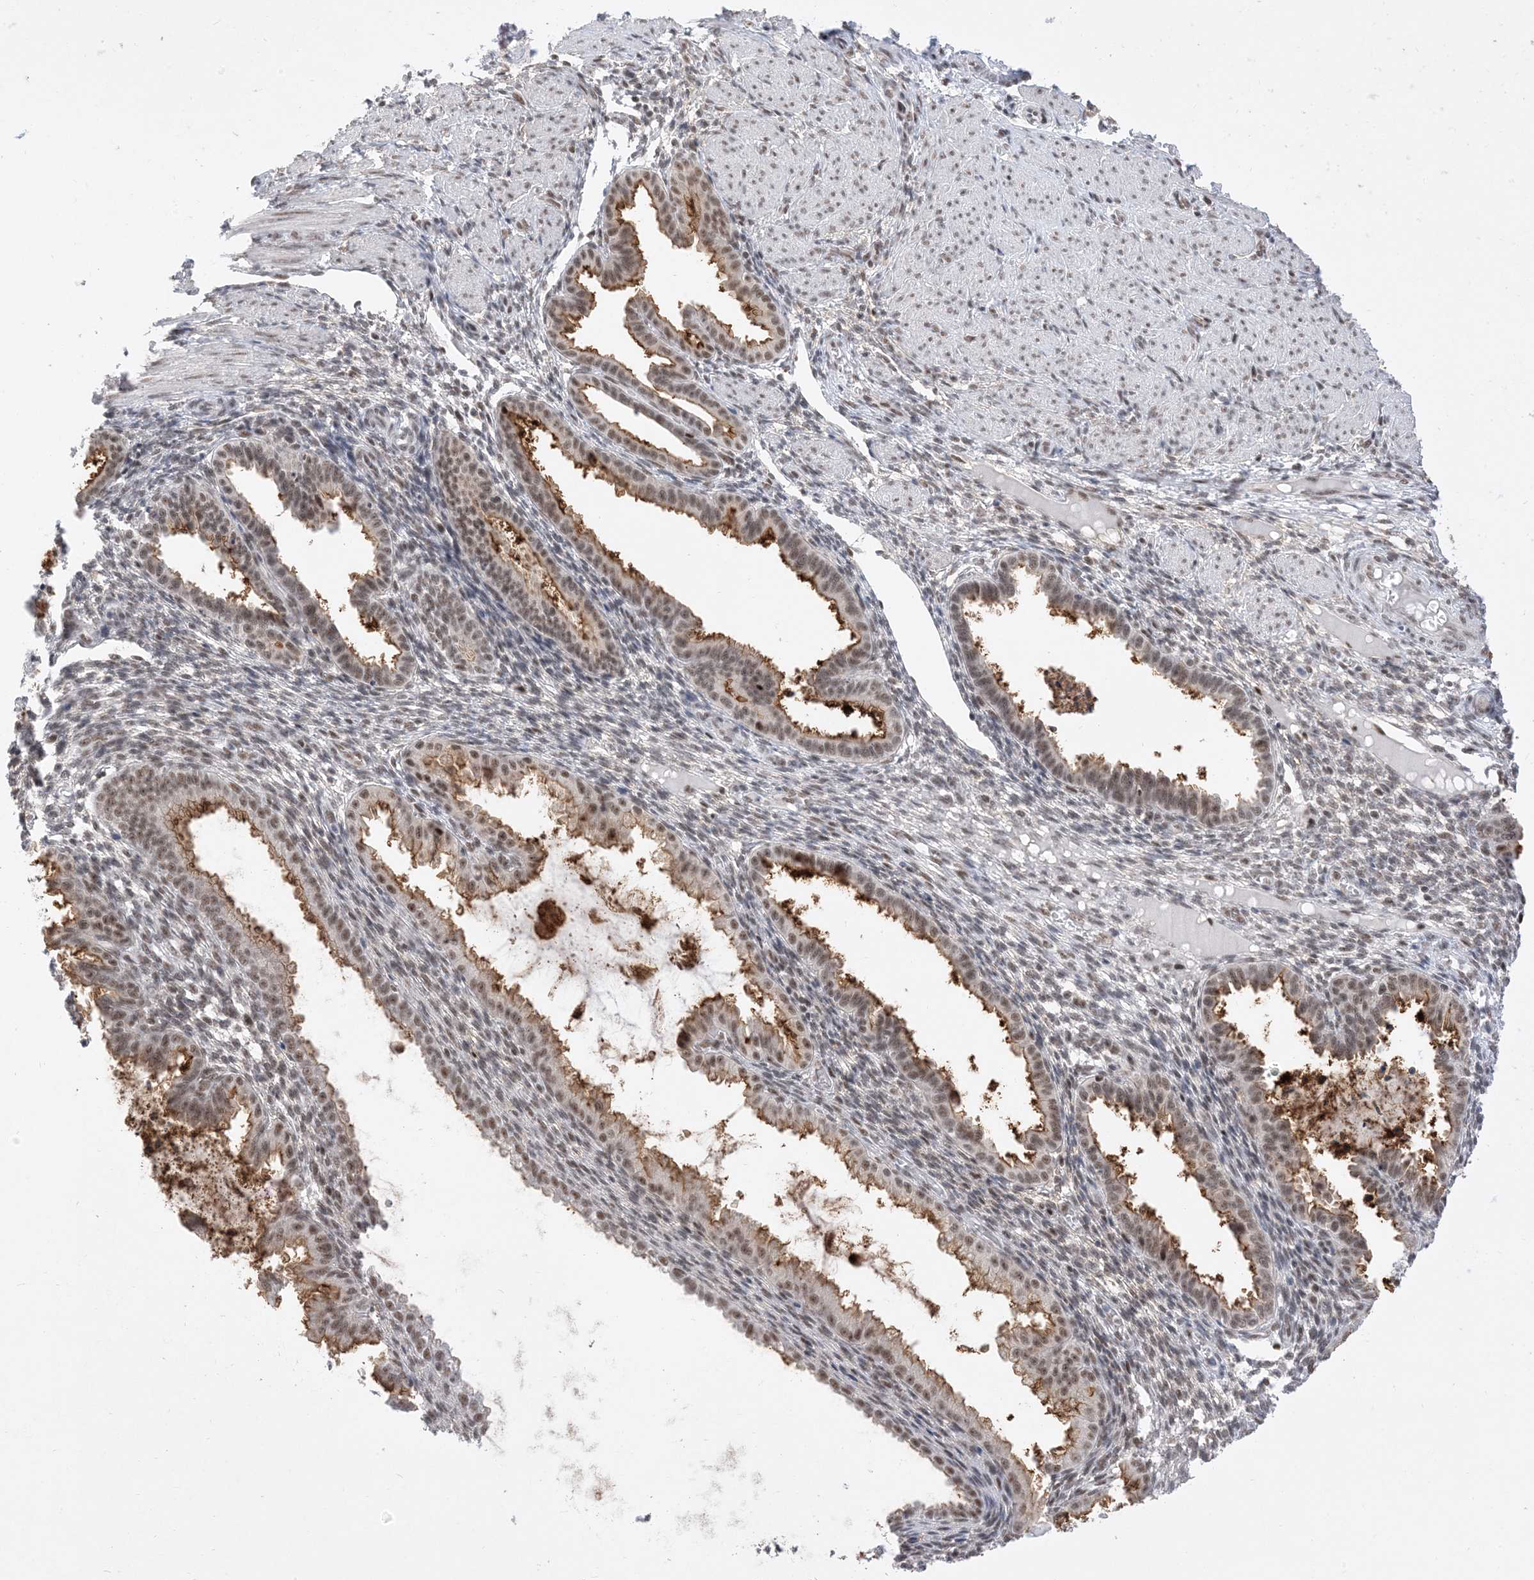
{"staining": {"intensity": "moderate", "quantity": "25%-75%", "location": "nuclear"}, "tissue": "endometrium", "cell_type": "Cells in endometrial stroma", "image_type": "normal", "snomed": [{"axis": "morphology", "description": "Normal tissue, NOS"}, {"axis": "topography", "description": "Endometrium"}], "caption": "An immunohistochemistry (IHC) image of normal tissue is shown. Protein staining in brown highlights moderate nuclear positivity in endometrium within cells in endometrial stroma.", "gene": "SF3A3", "patient": {"sex": "female", "age": 33}}